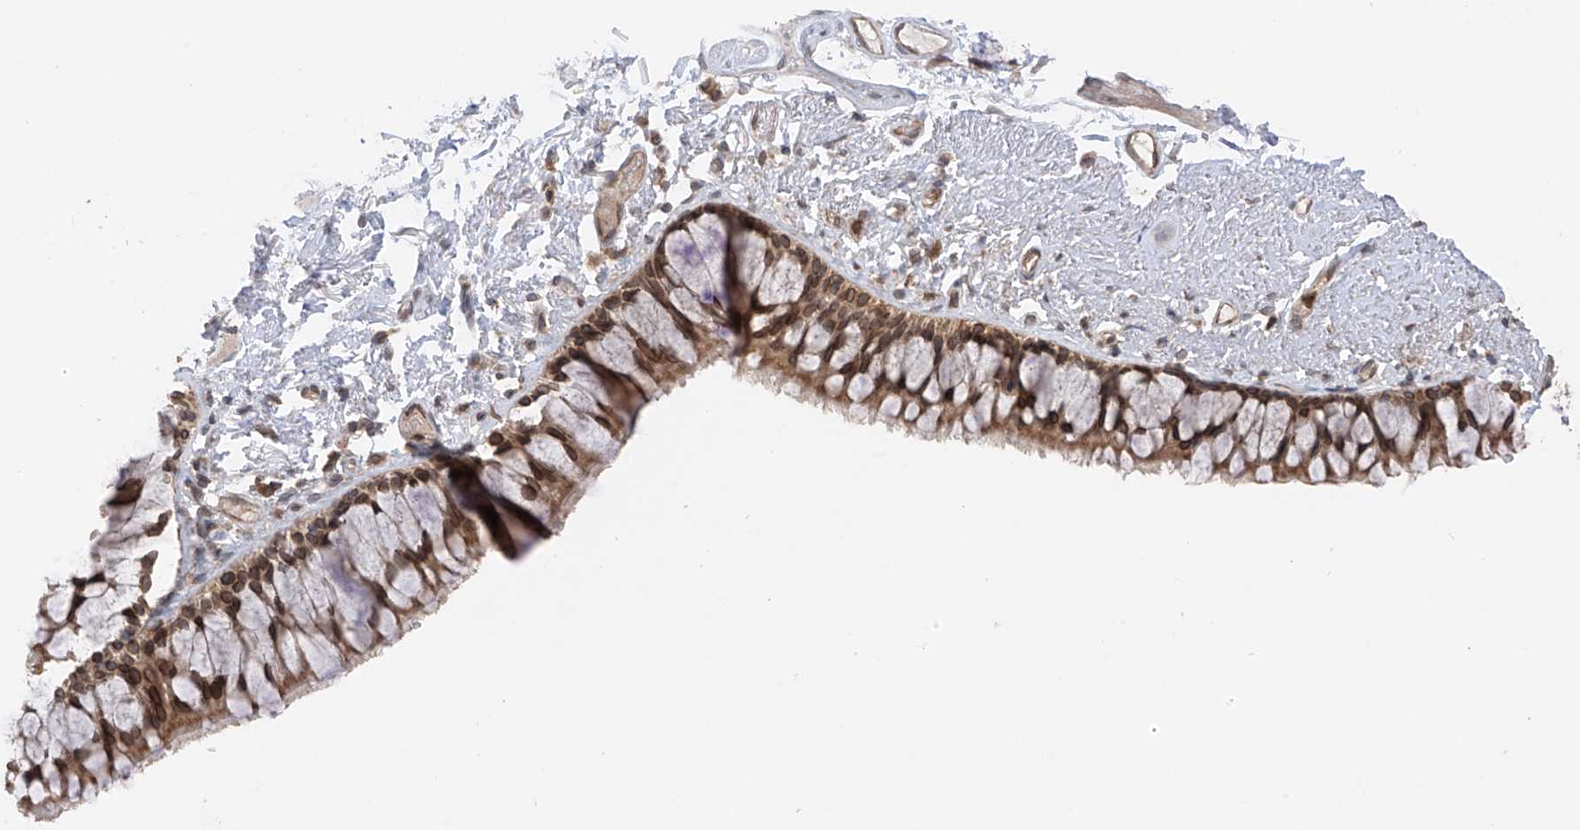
{"staining": {"intensity": "moderate", "quantity": ">75%", "location": "cytoplasmic/membranous,nuclear"}, "tissue": "bronchus", "cell_type": "Respiratory epithelial cells", "image_type": "normal", "snomed": [{"axis": "morphology", "description": "Normal tissue, NOS"}, {"axis": "topography", "description": "Cartilage tissue"}, {"axis": "topography", "description": "Bronchus"}], "caption": "The histopathology image demonstrates staining of benign bronchus, revealing moderate cytoplasmic/membranous,nuclear protein expression (brown color) within respiratory epithelial cells.", "gene": "AHCTF1", "patient": {"sex": "female", "age": 73}}